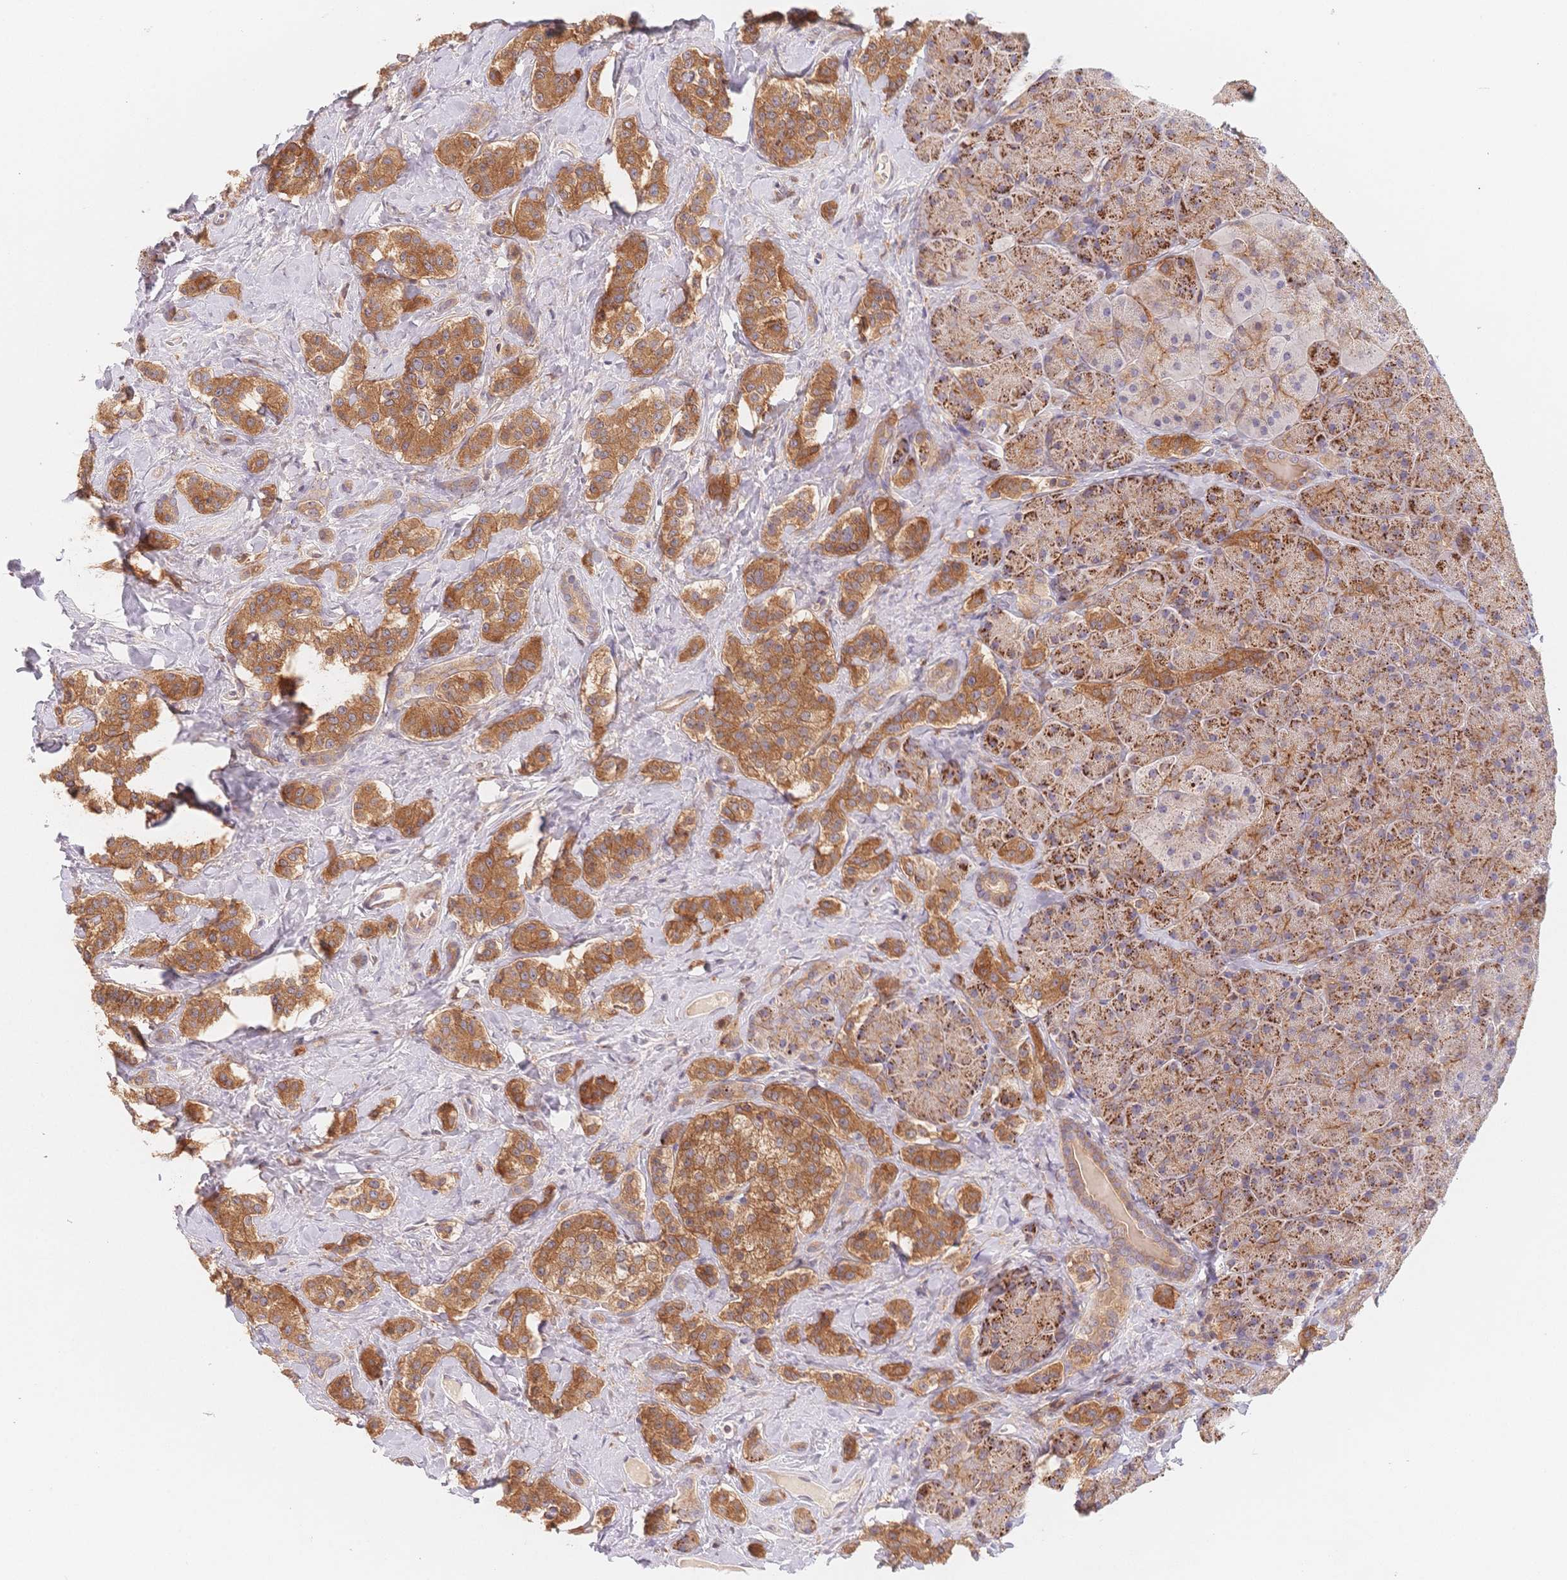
{"staining": {"intensity": "moderate", "quantity": ">75%", "location": "cytoplasmic/membranous"}, "tissue": "carcinoid", "cell_type": "Tumor cells", "image_type": "cancer", "snomed": [{"axis": "morphology", "description": "Normal tissue, NOS"}, {"axis": "morphology", "description": "Carcinoid, malignant, NOS"}, {"axis": "topography", "description": "Pancreas"}], "caption": "Malignant carcinoid stained for a protein (brown) displays moderate cytoplasmic/membranous positive positivity in about >75% of tumor cells.", "gene": "C12orf75", "patient": {"sex": "male", "age": 36}}